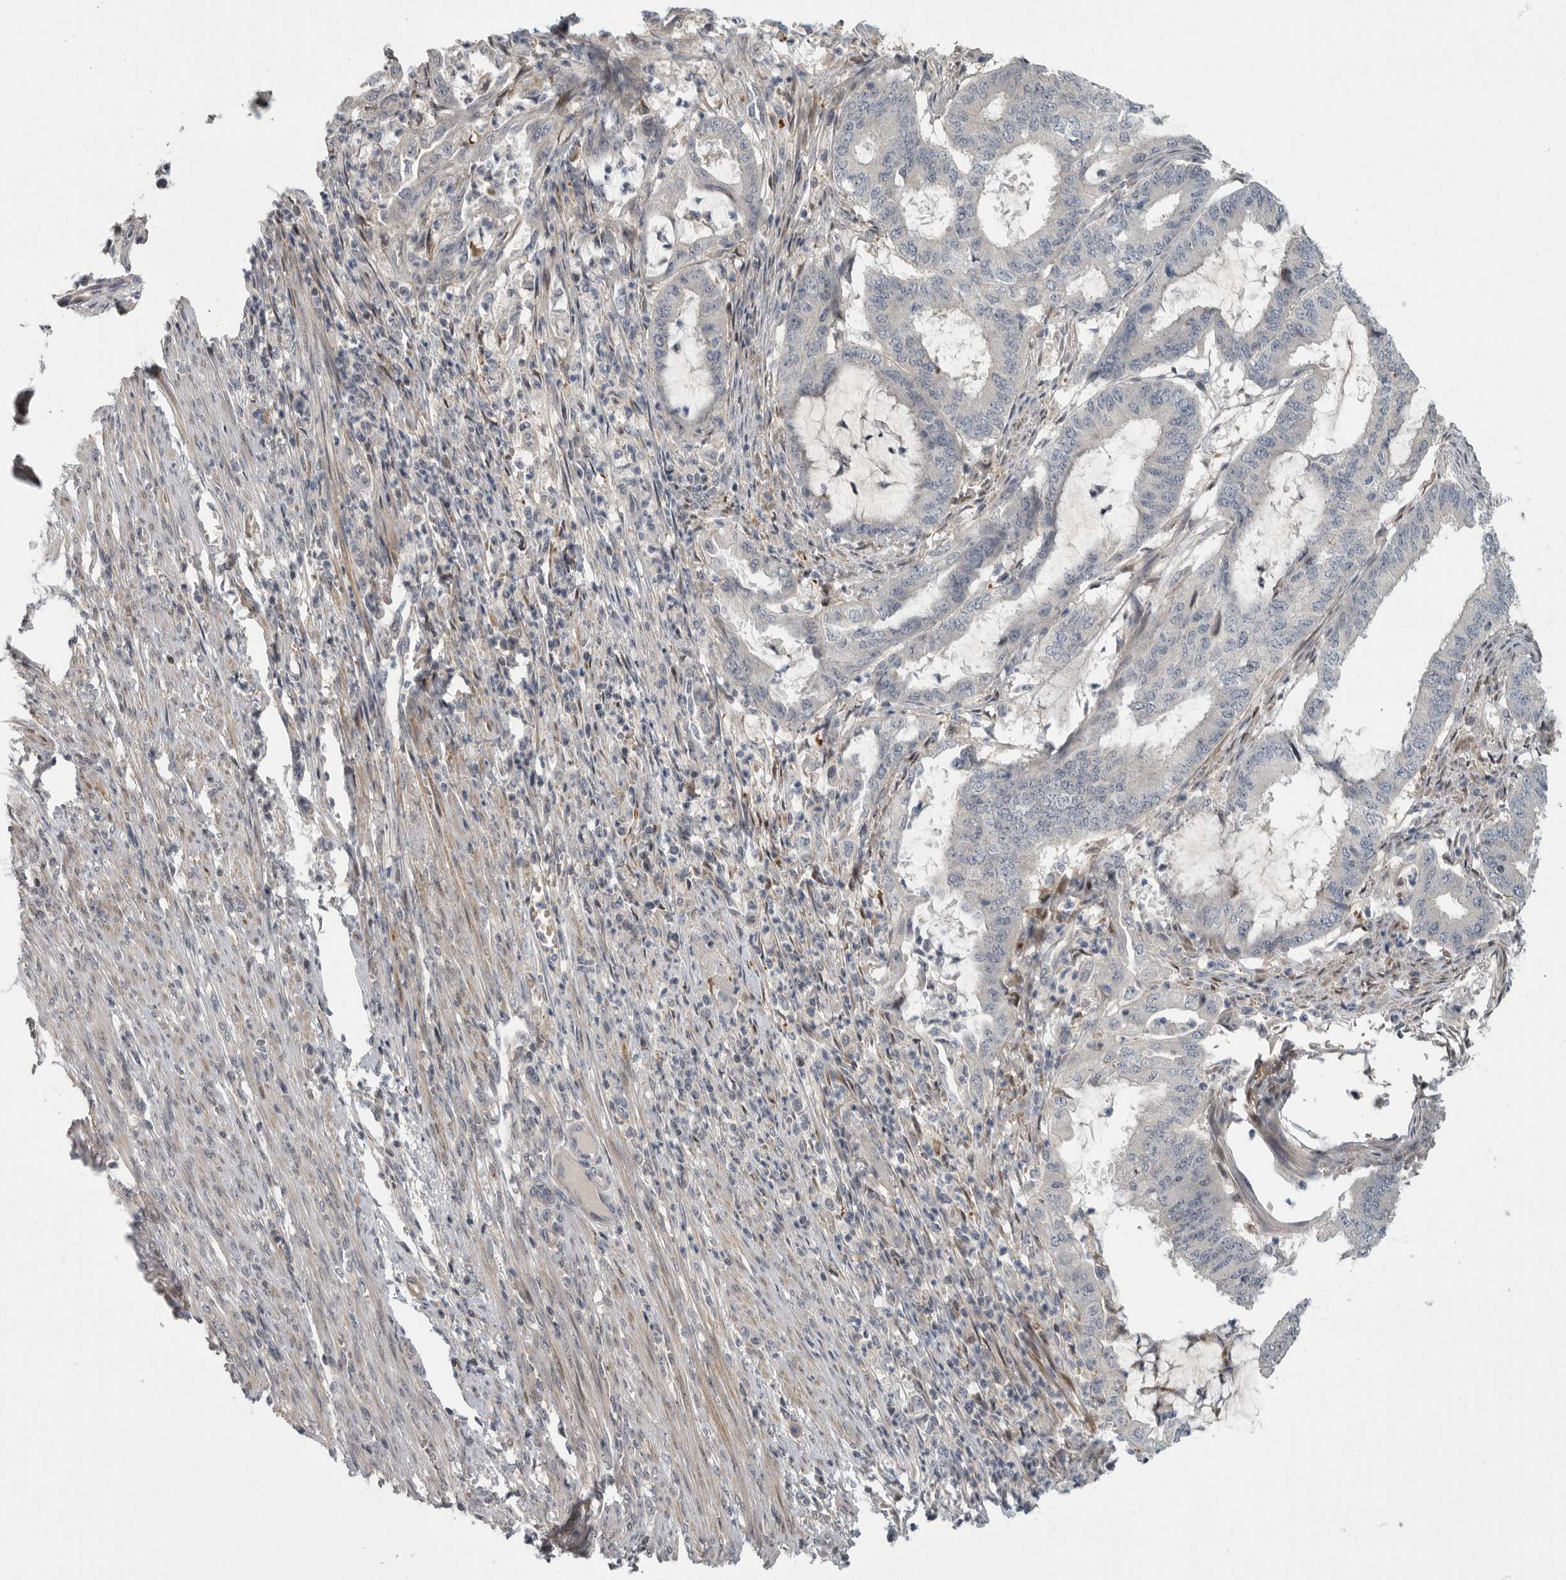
{"staining": {"intensity": "negative", "quantity": "none", "location": "none"}, "tissue": "endometrial cancer", "cell_type": "Tumor cells", "image_type": "cancer", "snomed": [{"axis": "morphology", "description": "Adenocarcinoma, NOS"}, {"axis": "topography", "description": "Endometrium"}], "caption": "DAB (3,3'-diaminobenzidine) immunohistochemical staining of human endometrial cancer (adenocarcinoma) displays no significant staining in tumor cells.", "gene": "PDE7A", "patient": {"sex": "female", "age": 51}}